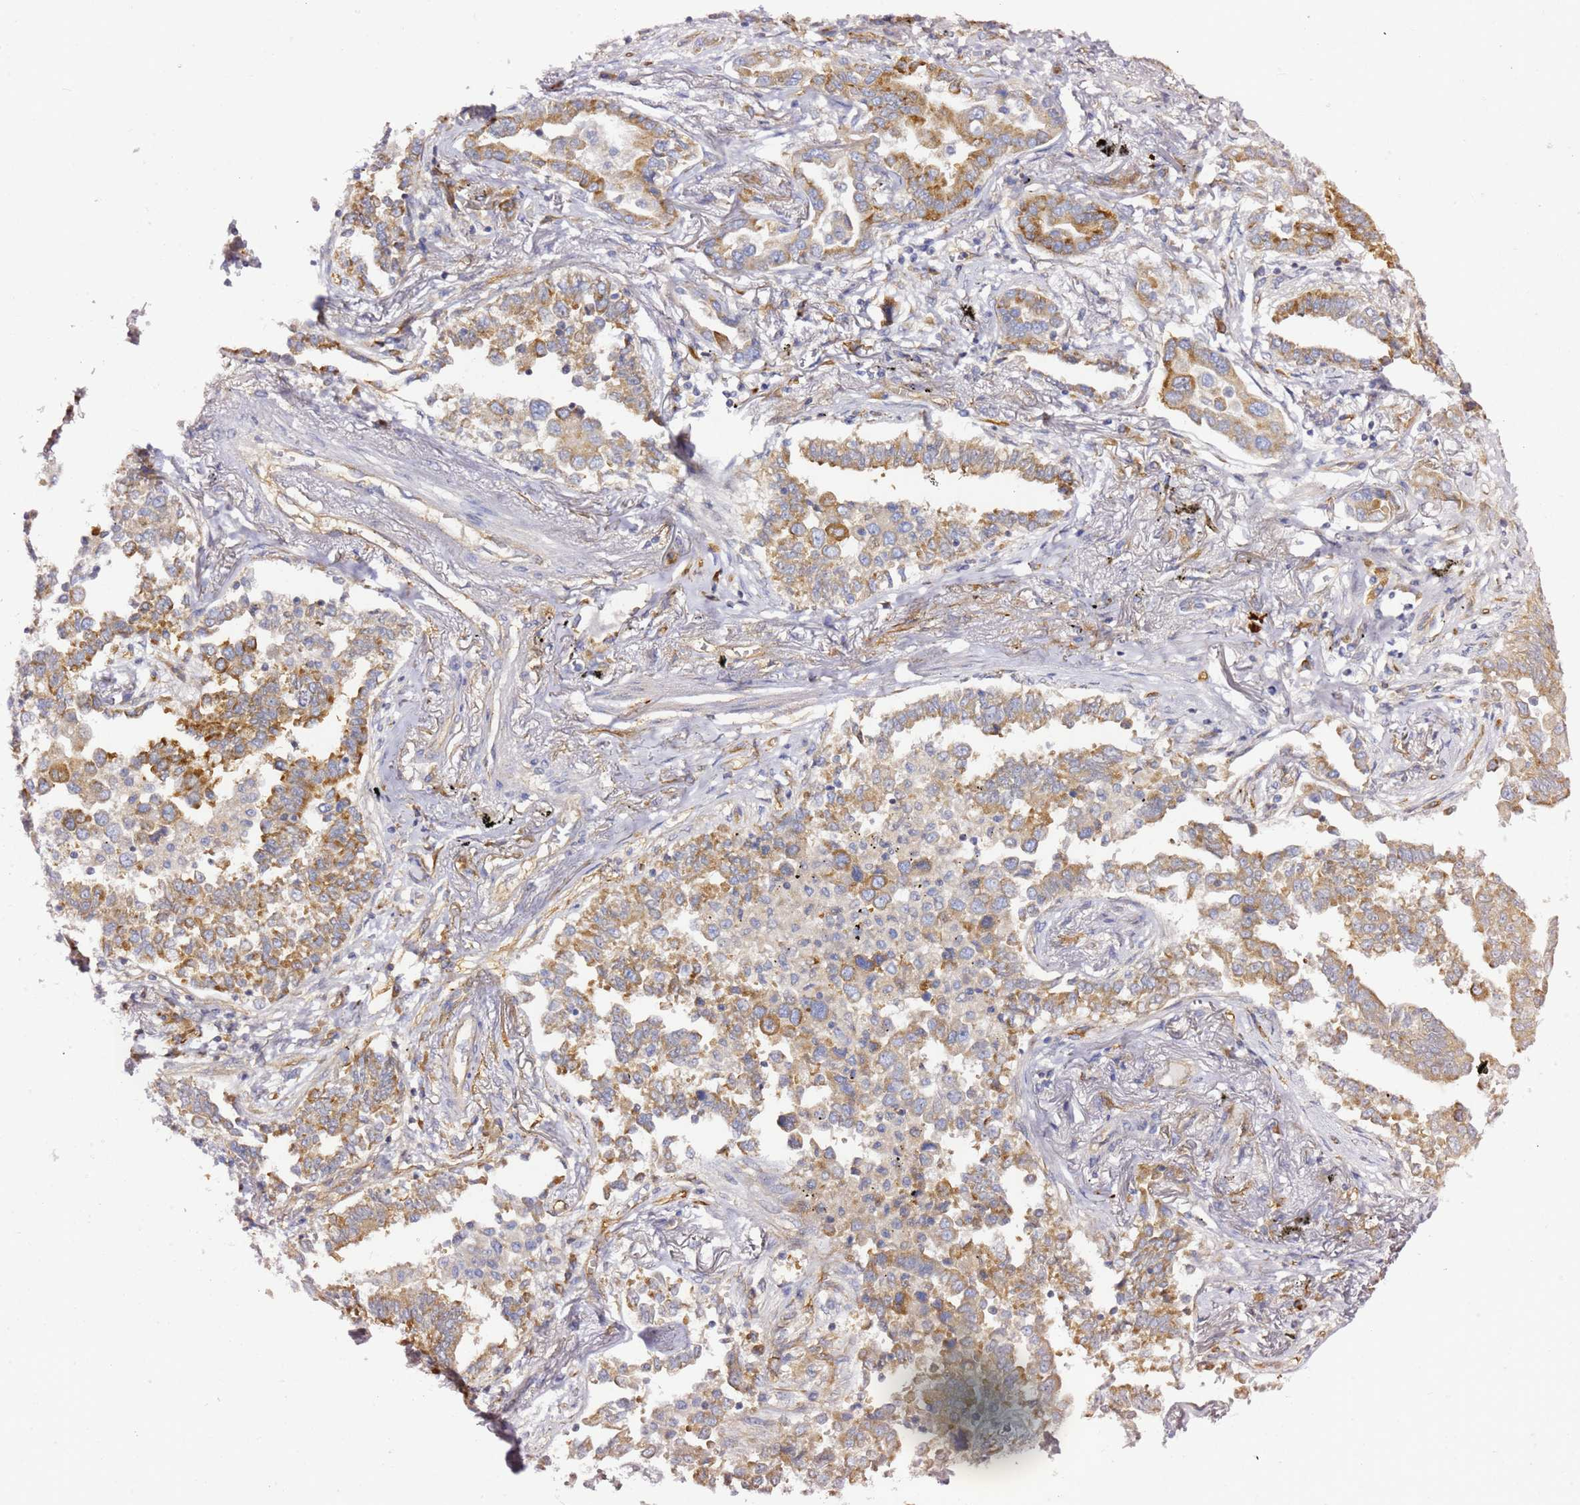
{"staining": {"intensity": "moderate", "quantity": "25%-75%", "location": "cytoplasmic/membranous"}, "tissue": "lung cancer", "cell_type": "Tumor cells", "image_type": "cancer", "snomed": [{"axis": "morphology", "description": "Adenocarcinoma, NOS"}, {"axis": "topography", "description": "Lung"}], "caption": "Brown immunohistochemical staining in human adenocarcinoma (lung) exhibits moderate cytoplasmic/membranous staining in approximately 25%-75% of tumor cells. (Stains: DAB (3,3'-diaminobenzidine) in brown, nuclei in blue, Microscopy: brightfield microscopy at high magnification).", "gene": "KIF7", "patient": {"sex": "male", "age": 67}}